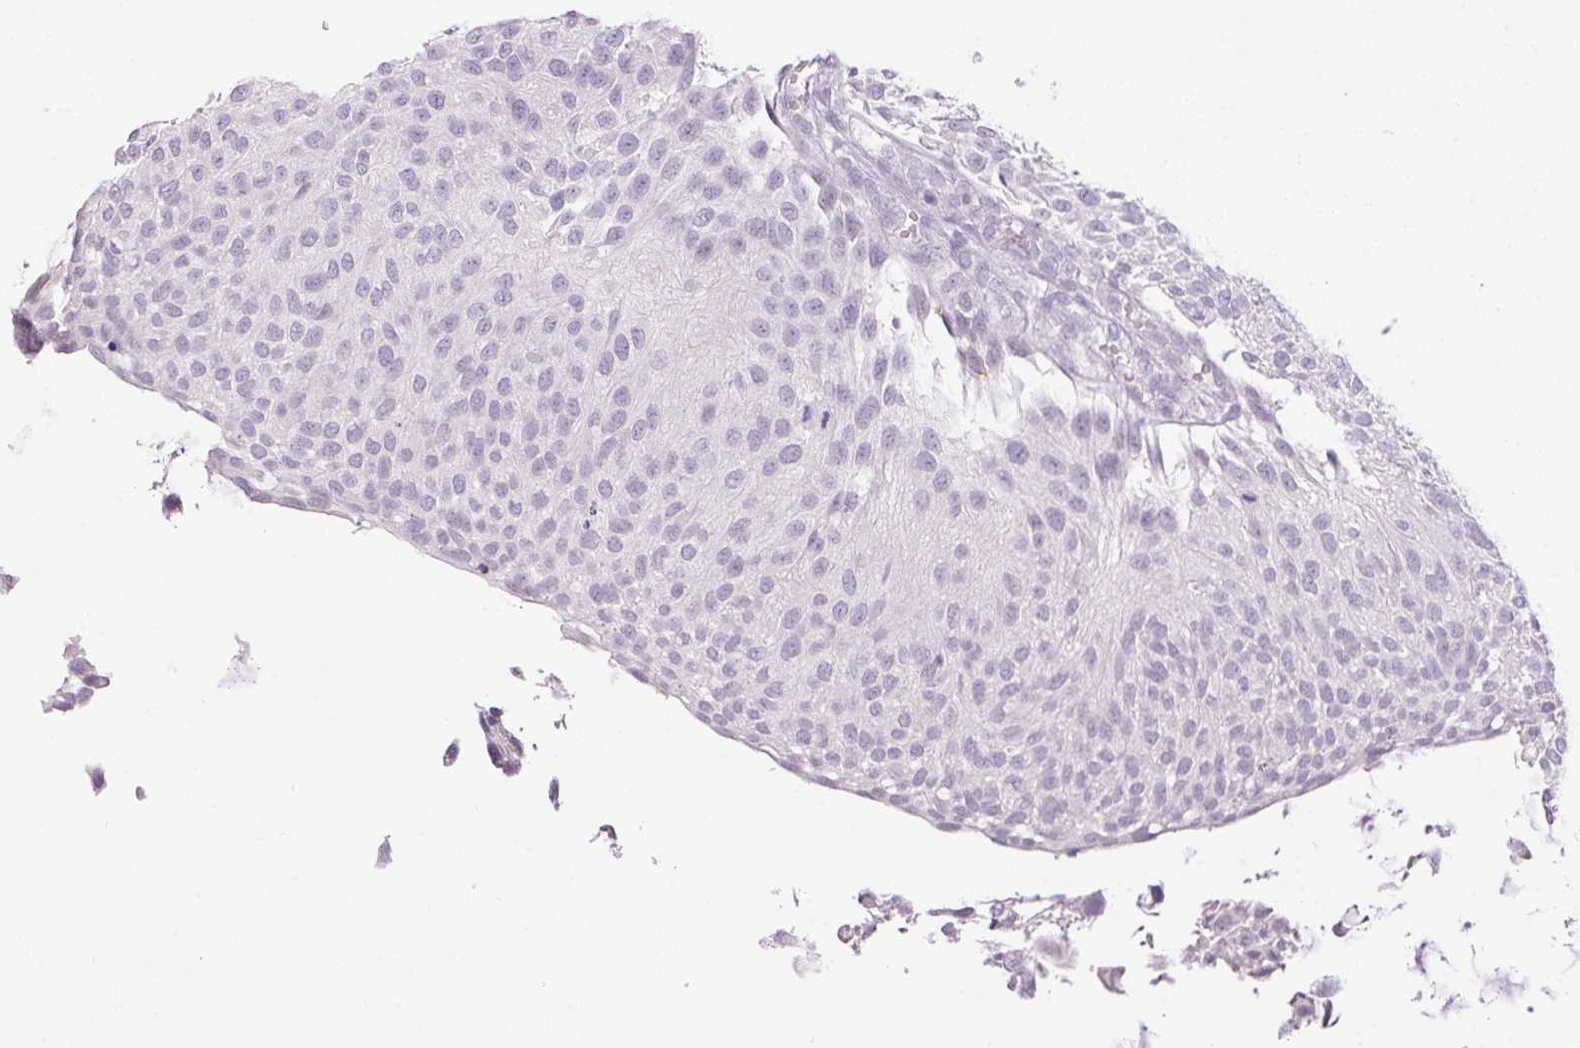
{"staining": {"intensity": "negative", "quantity": "none", "location": "none"}, "tissue": "urothelial cancer", "cell_type": "Tumor cells", "image_type": "cancer", "snomed": [{"axis": "morphology", "description": "Urothelial carcinoma, NOS"}, {"axis": "topography", "description": "Urinary bladder"}], "caption": "Tumor cells show no significant protein staining in transitional cell carcinoma.", "gene": "PNLIPRP3", "patient": {"sex": "male", "age": 84}}